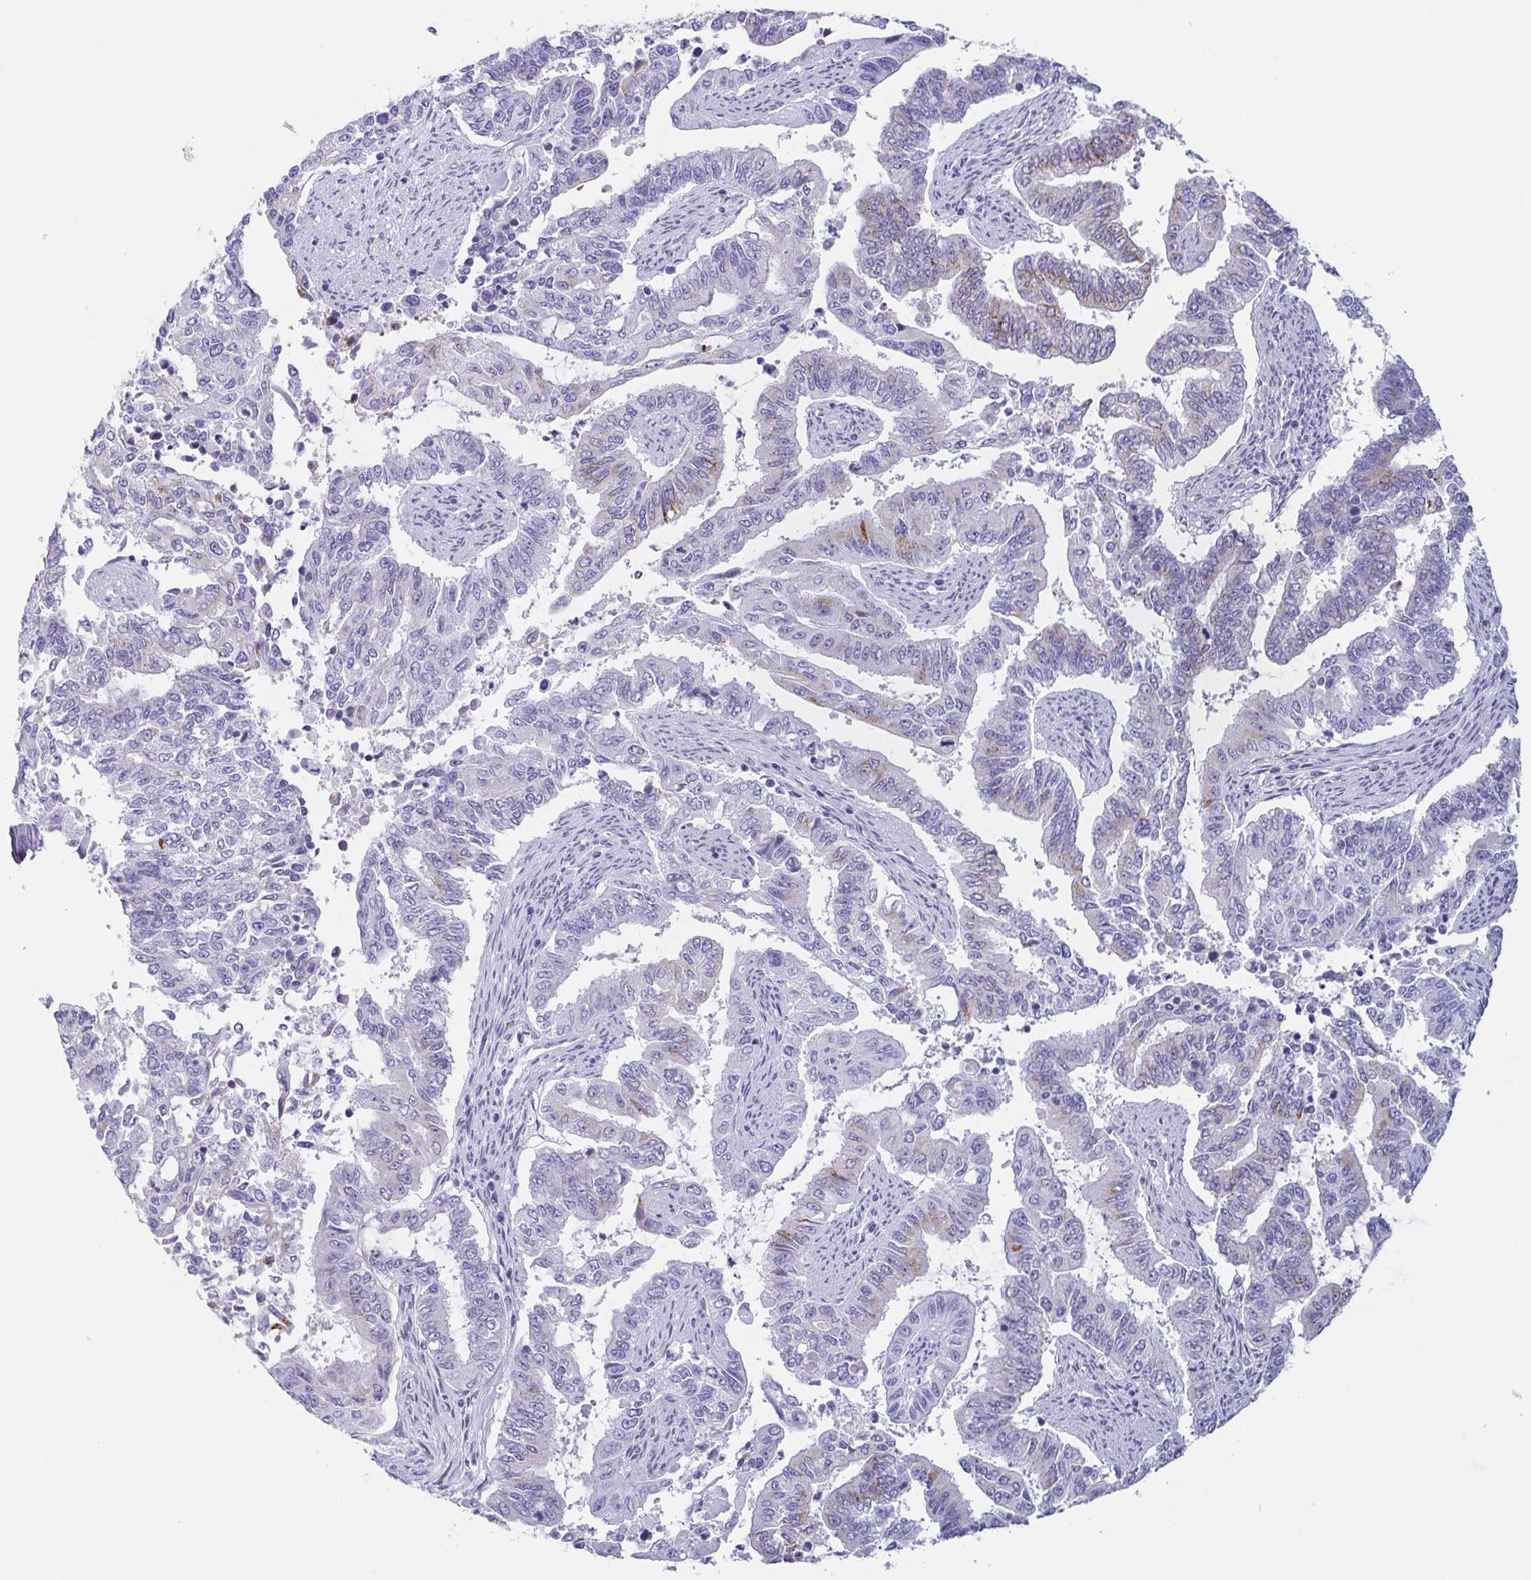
{"staining": {"intensity": "moderate", "quantity": "<25%", "location": "cytoplasmic/membranous"}, "tissue": "endometrial cancer", "cell_type": "Tumor cells", "image_type": "cancer", "snomed": [{"axis": "morphology", "description": "Adenocarcinoma, NOS"}, {"axis": "topography", "description": "Uterus"}], "caption": "Immunohistochemistry (DAB (3,3'-diaminobenzidine)) staining of endometrial cancer (adenocarcinoma) shows moderate cytoplasmic/membranous protein staining in approximately <25% of tumor cells.", "gene": "LDLRAD1", "patient": {"sex": "female", "age": 59}}